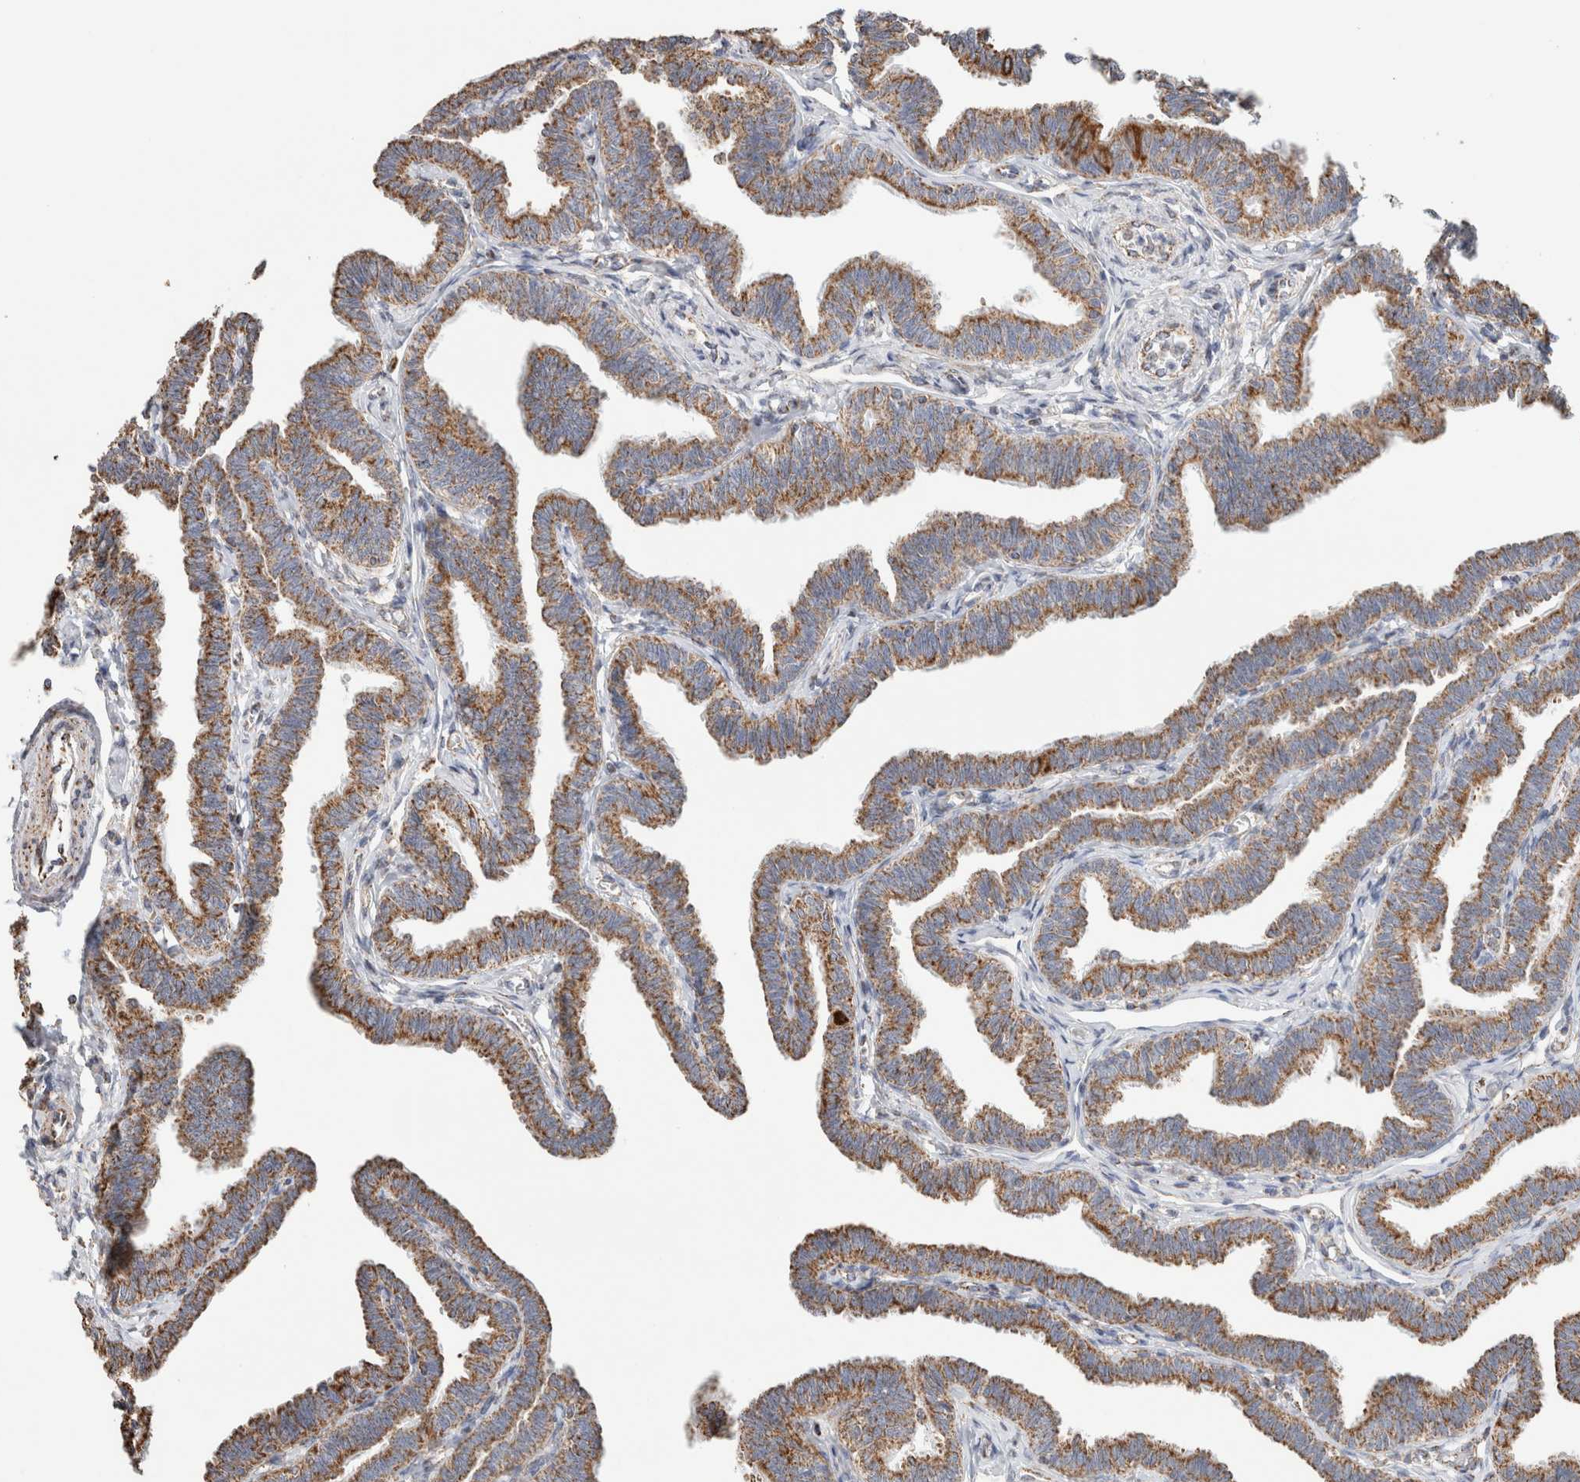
{"staining": {"intensity": "moderate", "quantity": ">75%", "location": "cytoplasmic/membranous"}, "tissue": "fallopian tube", "cell_type": "Glandular cells", "image_type": "normal", "snomed": [{"axis": "morphology", "description": "Normal tissue, NOS"}, {"axis": "topography", "description": "Fallopian tube"}, {"axis": "topography", "description": "Ovary"}], "caption": "Fallopian tube stained with DAB immunohistochemistry exhibits medium levels of moderate cytoplasmic/membranous positivity in about >75% of glandular cells.", "gene": "C1QBP", "patient": {"sex": "female", "age": 23}}